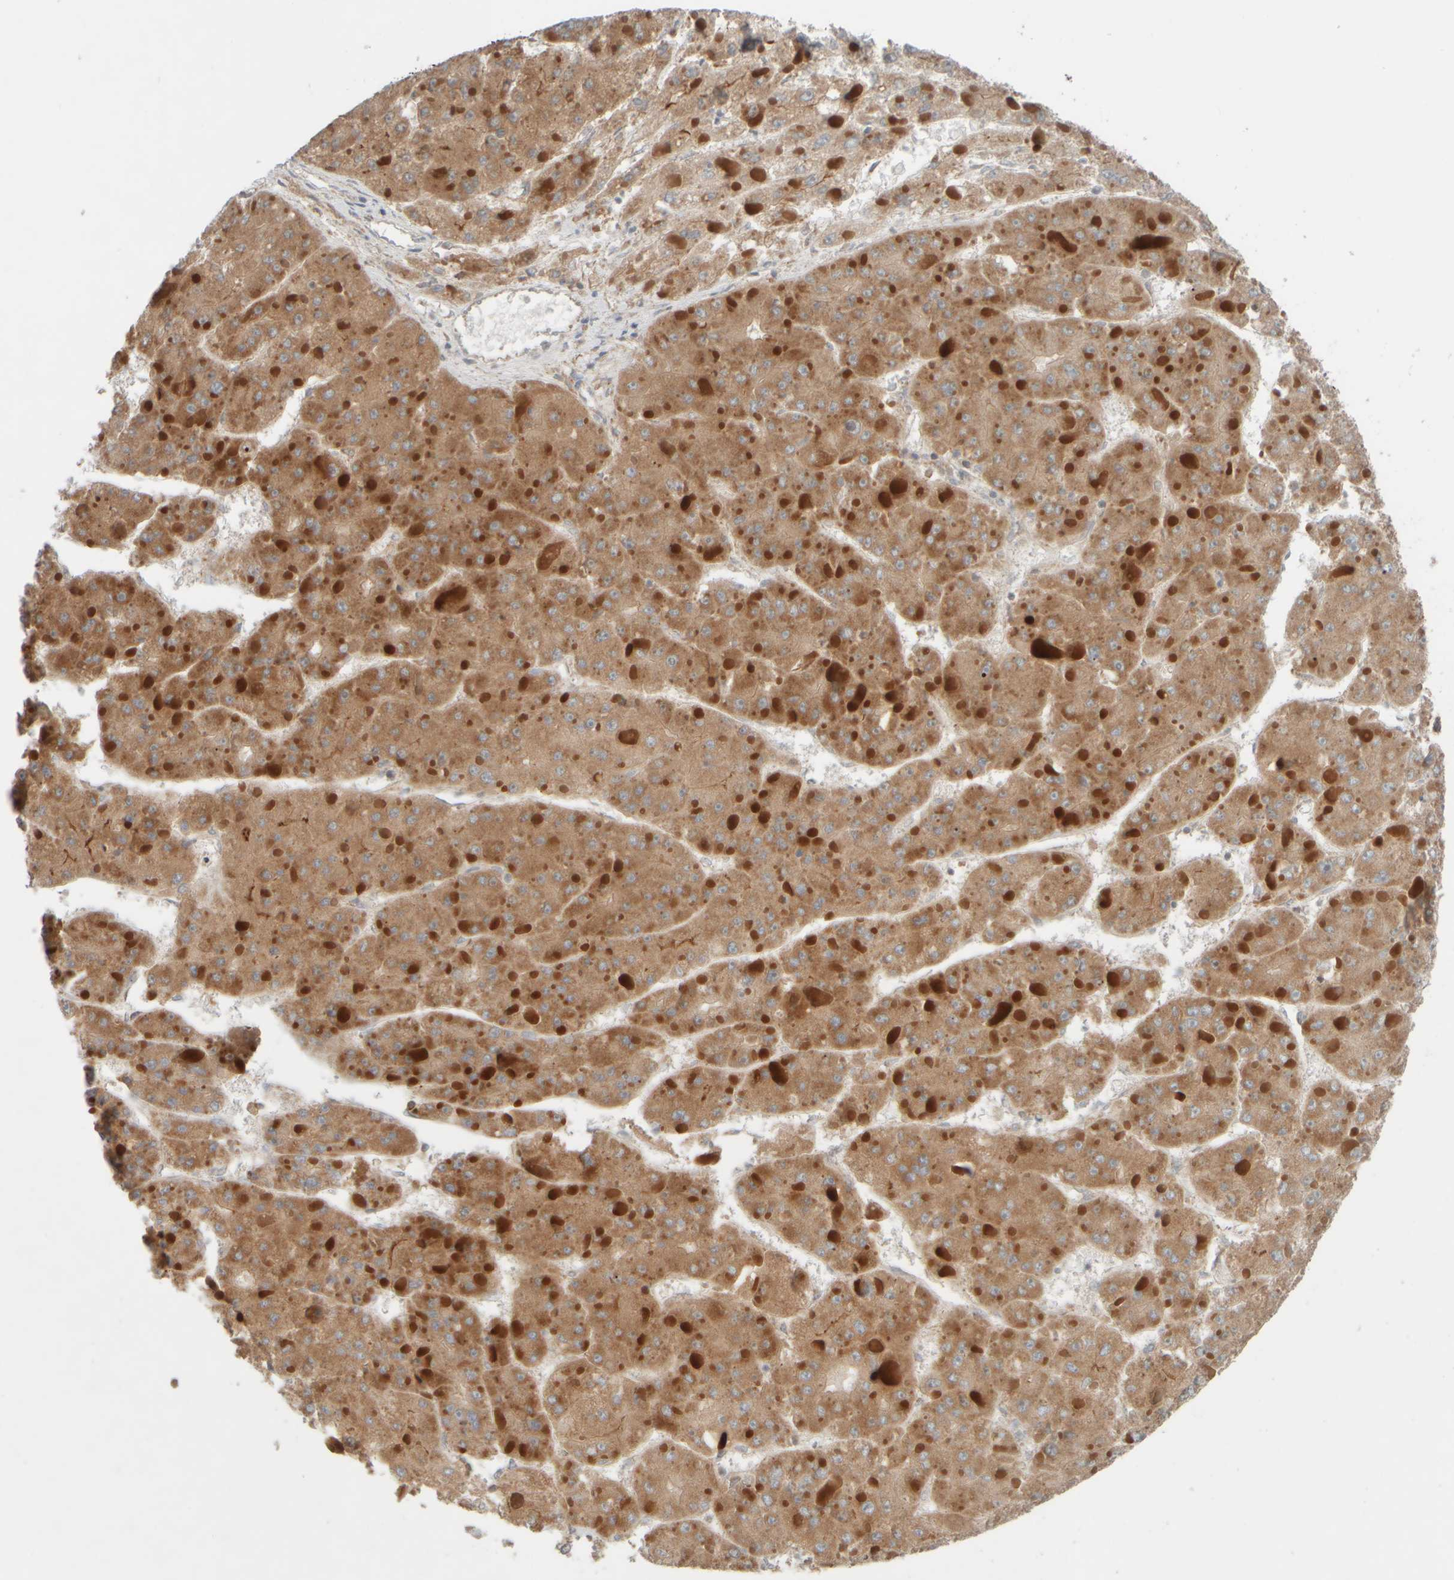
{"staining": {"intensity": "moderate", "quantity": ">75%", "location": "cytoplasmic/membranous"}, "tissue": "liver cancer", "cell_type": "Tumor cells", "image_type": "cancer", "snomed": [{"axis": "morphology", "description": "Carcinoma, Hepatocellular, NOS"}, {"axis": "topography", "description": "Liver"}], "caption": "Protein expression analysis of human liver hepatocellular carcinoma reveals moderate cytoplasmic/membranous positivity in about >75% of tumor cells.", "gene": "EIF2B3", "patient": {"sex": "female", "age": 73}}